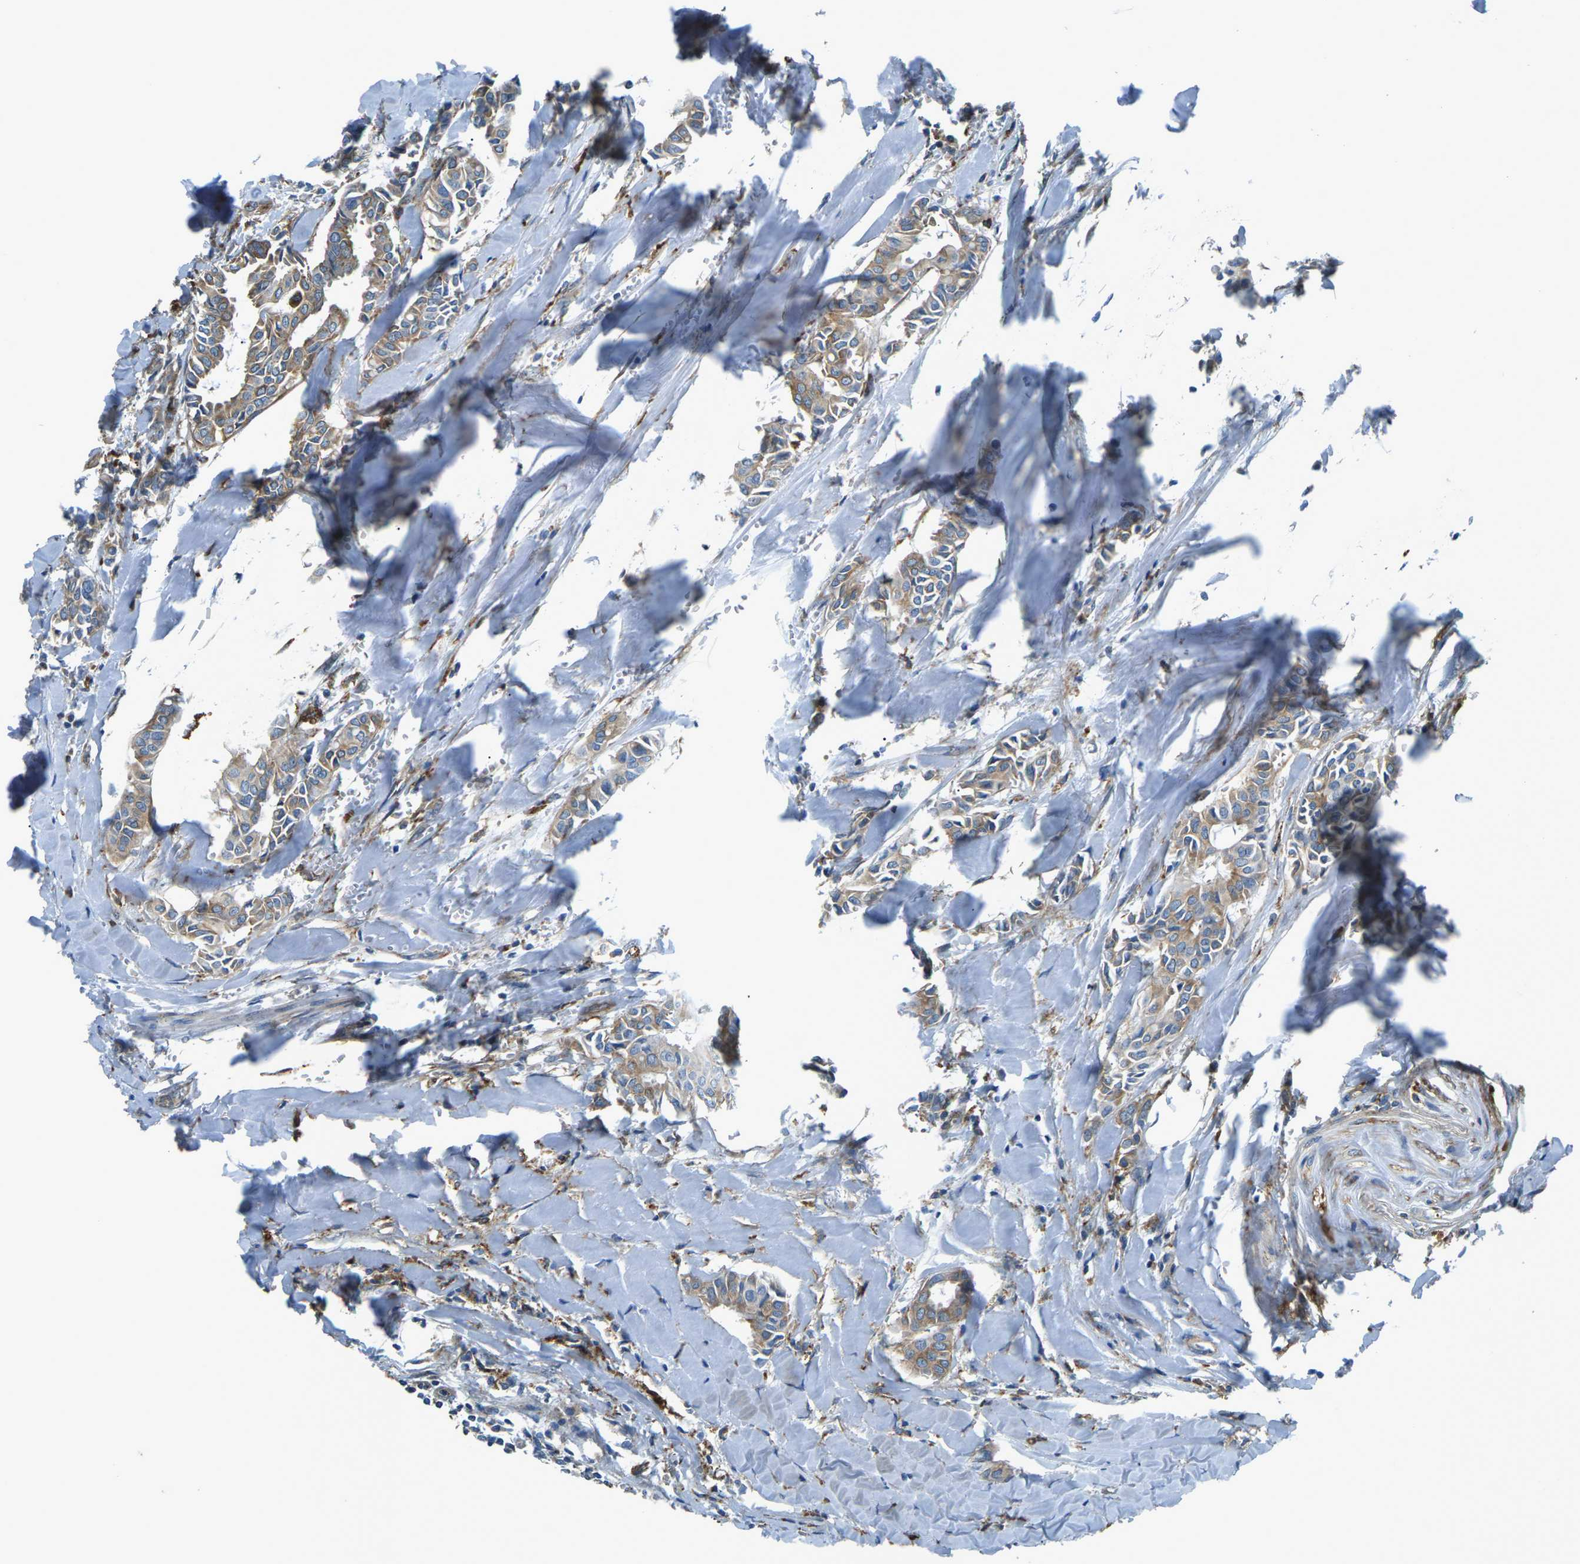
{"staining": {"intensity": "moderate", "quantity": "25%-75%", "location": "cytoplasmic/membranous"}, "tissue": "head and neck cancer", "cell_type": "Tumor cells", "image_type": "cancer", "snomed": [{"axis": "morphology", "description": "Adenocarcinoma, NOS"}, {"axis": "topography", "description": "Salivary gland"}, {"axis": "topography", "description": "Head-Neck"}], "caption": "The micrograph displays staining of head and neck adenocarcinoma, revealing moderate cytoplasmic/membranous protein staining (brown color) within tumor cells.", "gene": "CDK17", "patient": {"sex": "female", "age": 59}}